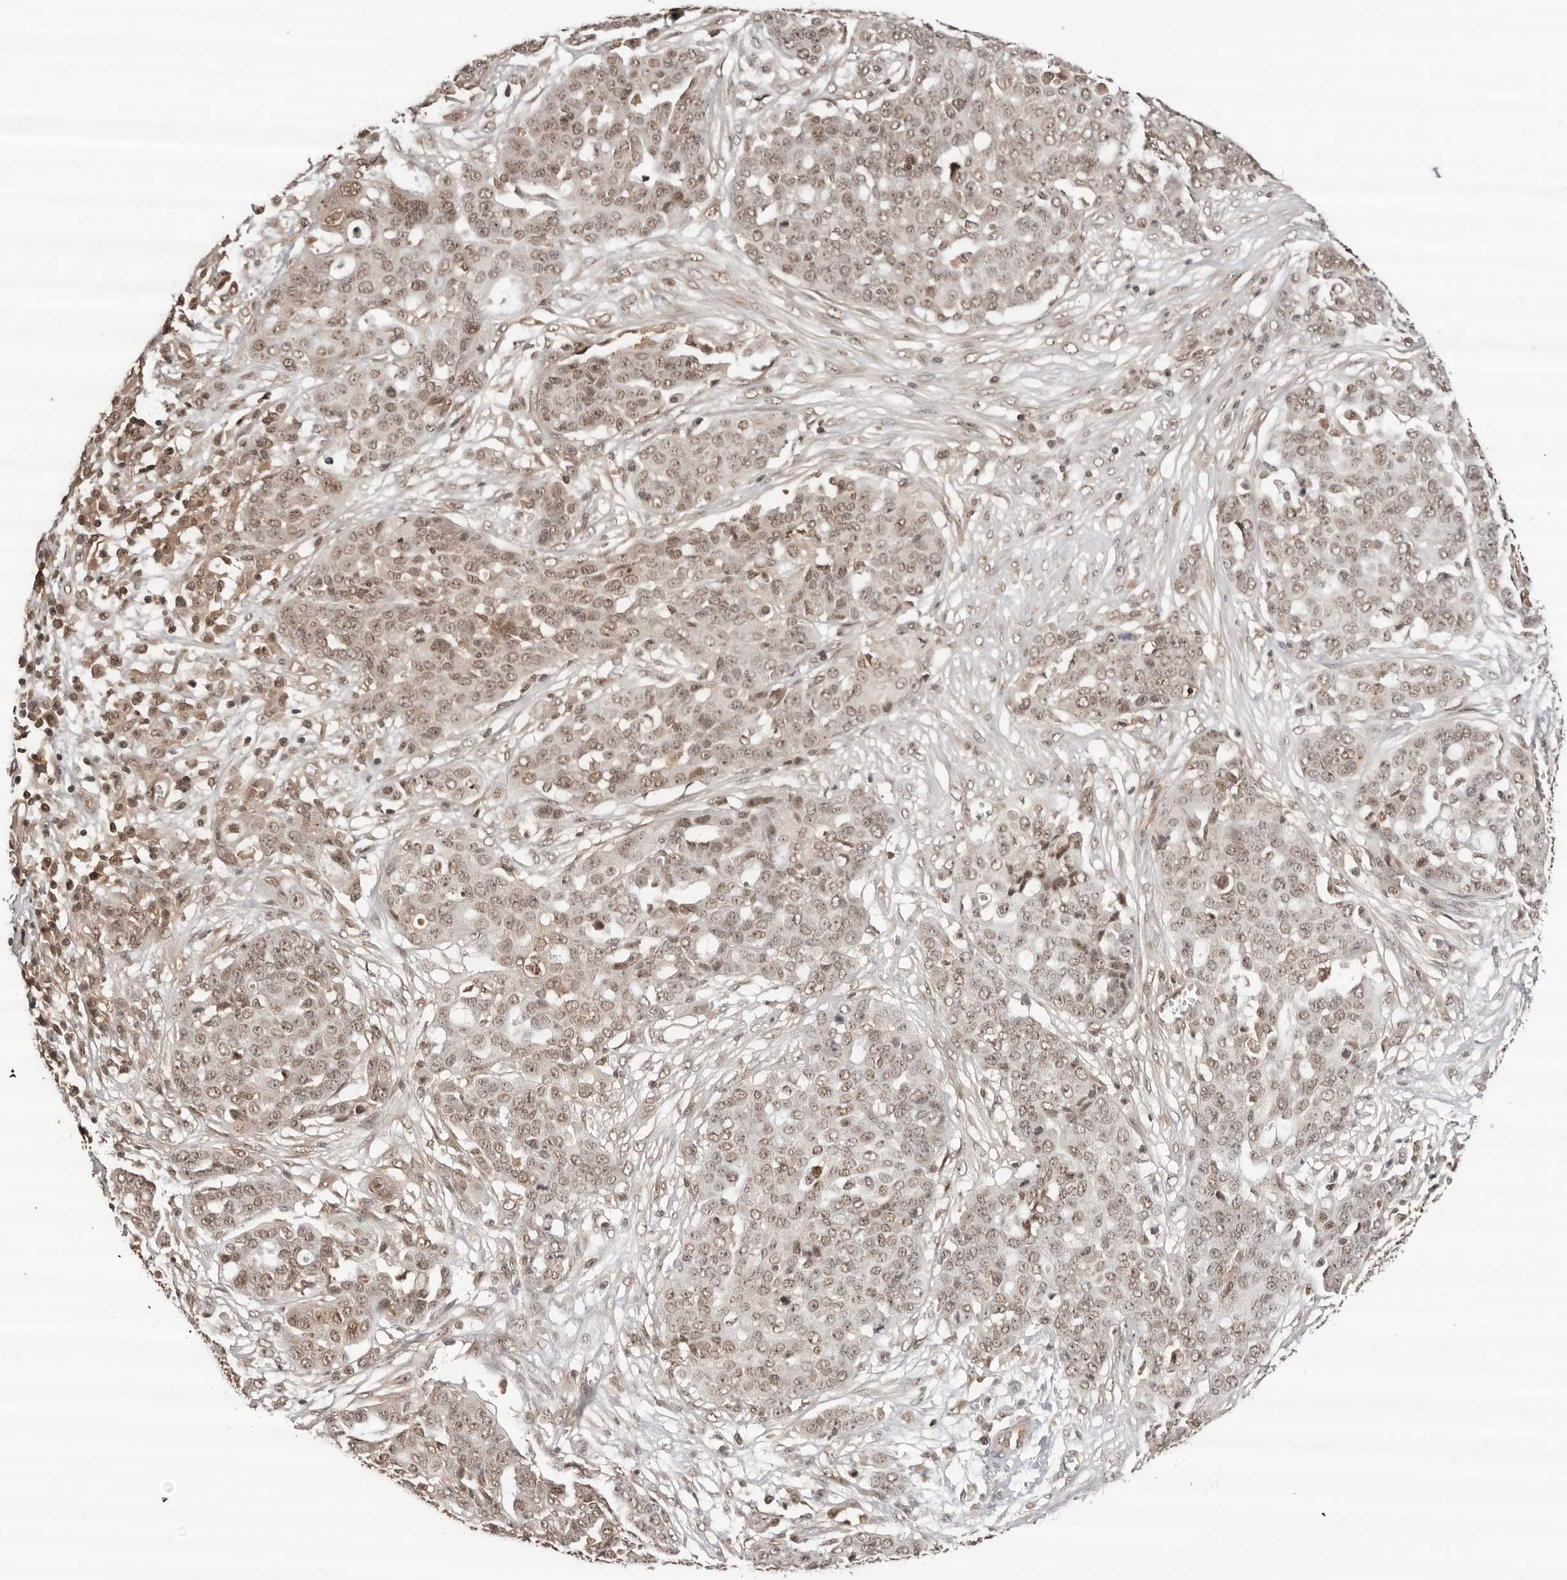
{"staining": {"intensity": "weak", "quantity": ">75%", "location": "nuclear"}, "tissue": "ovarian cancer", "cell_type": "Tumor cells", "image_type": "cancer", "snomed": [{"axis": "morphology", "description": "Cystadenocarcinoma, serous, NOS"}, {"axis": "topography", "description": "Soft tissue"}, {"axis": "topography", "description": "Ovary"}], "caption": "An immunohistochemistry (IHC) micrograph of tumor tissue is shown. Protein staining in brown highlights weak nuclear positivity in serous cystadenocarcinoma (ovarian) within tumor cells. Nuclei are stained in blue.", "gene": "SDE2", "patient": {"sex": "female", "age": 57}}